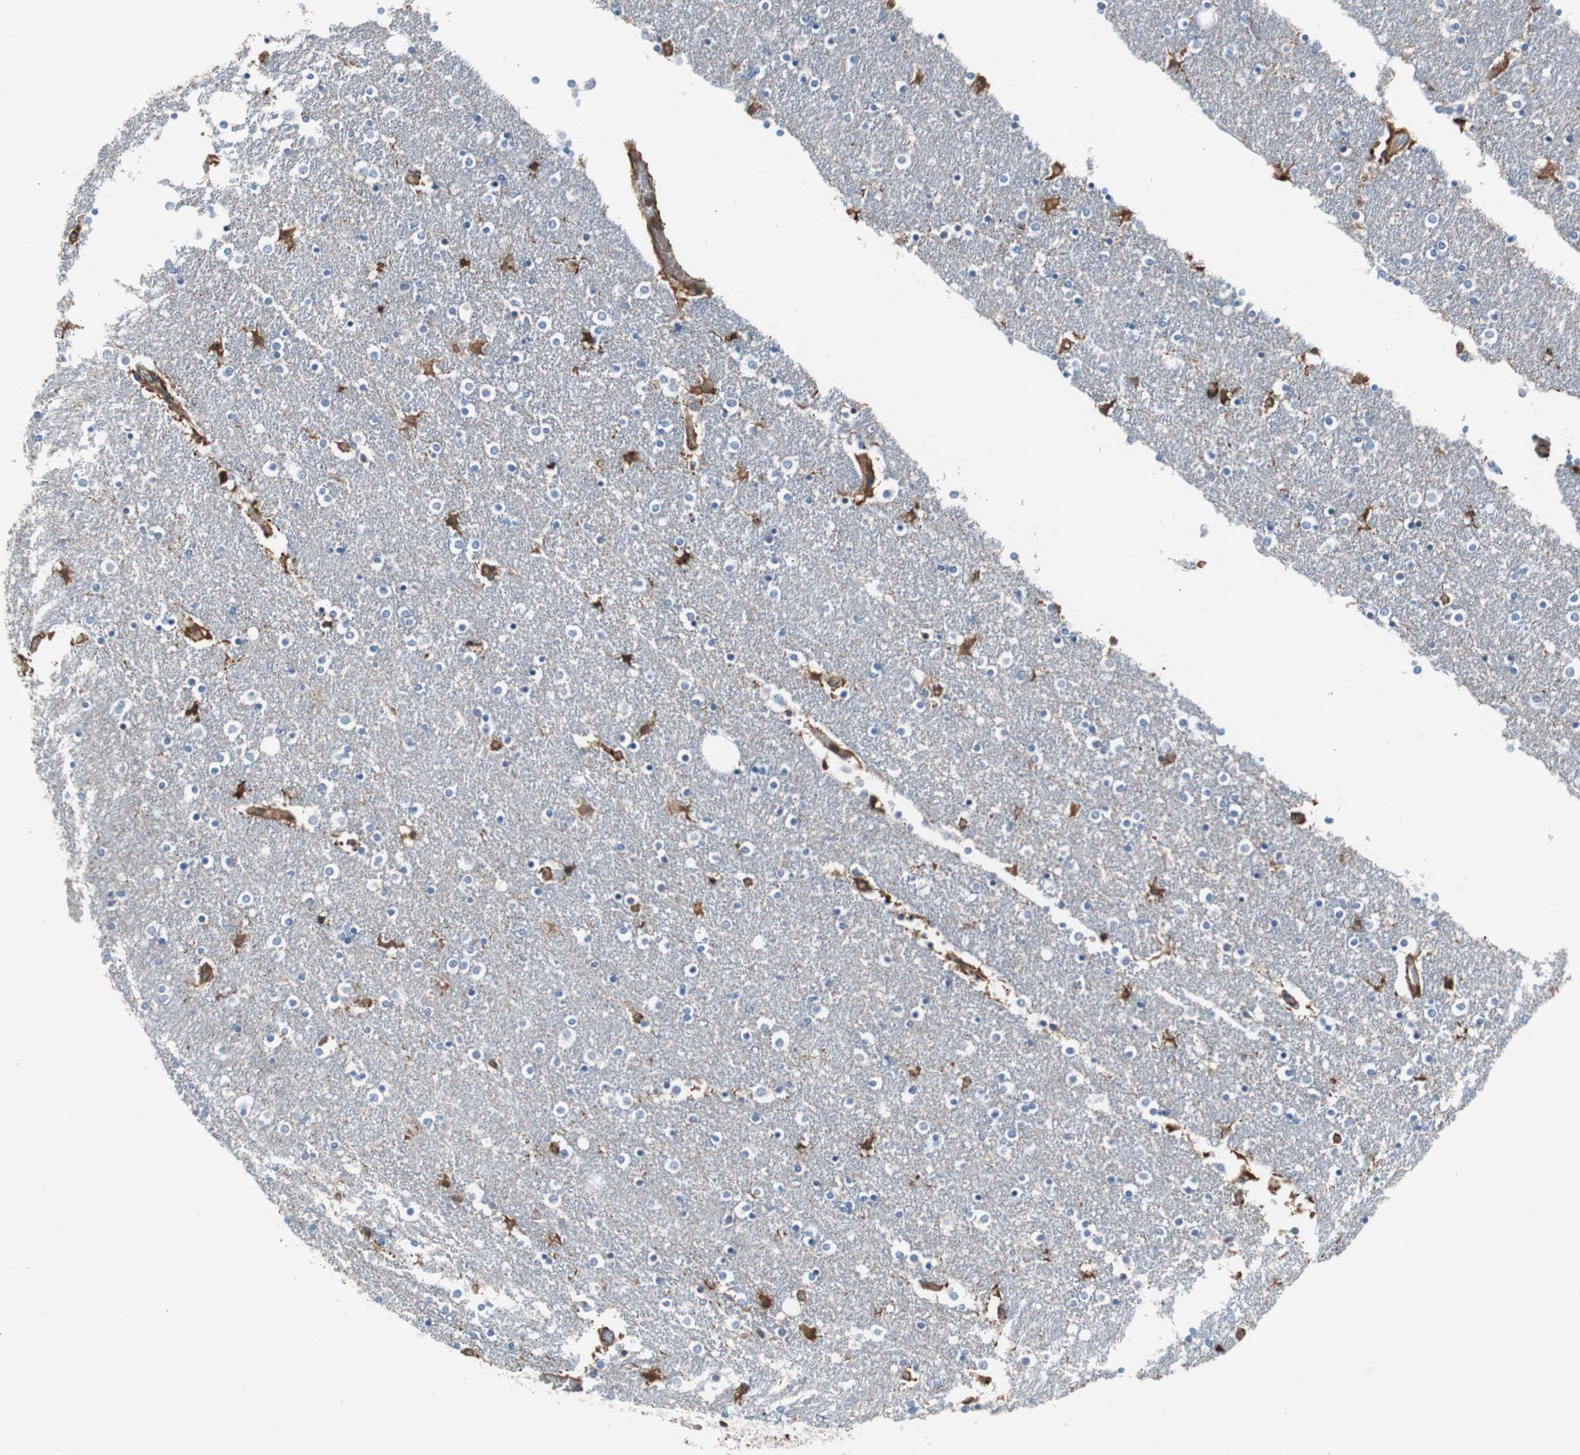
{"staining": {"intensity": "negative", "quantity": "none", "location": "none"}, "tissue": "caudate", "cell_type": "Glial cells", "image_type": "normal", "snomed": [{"axis": "morphology", "description": "Normal tissue, NOS"}, {"axis": "topography", "description": "Lateral ventricle wall"}], "caption": "Immunohistochemistry (IHC) of benign human caudate reveals no expression in glial cells.", "gene": "KIF3B", "patient": {"sex": "female", "age": 54}}